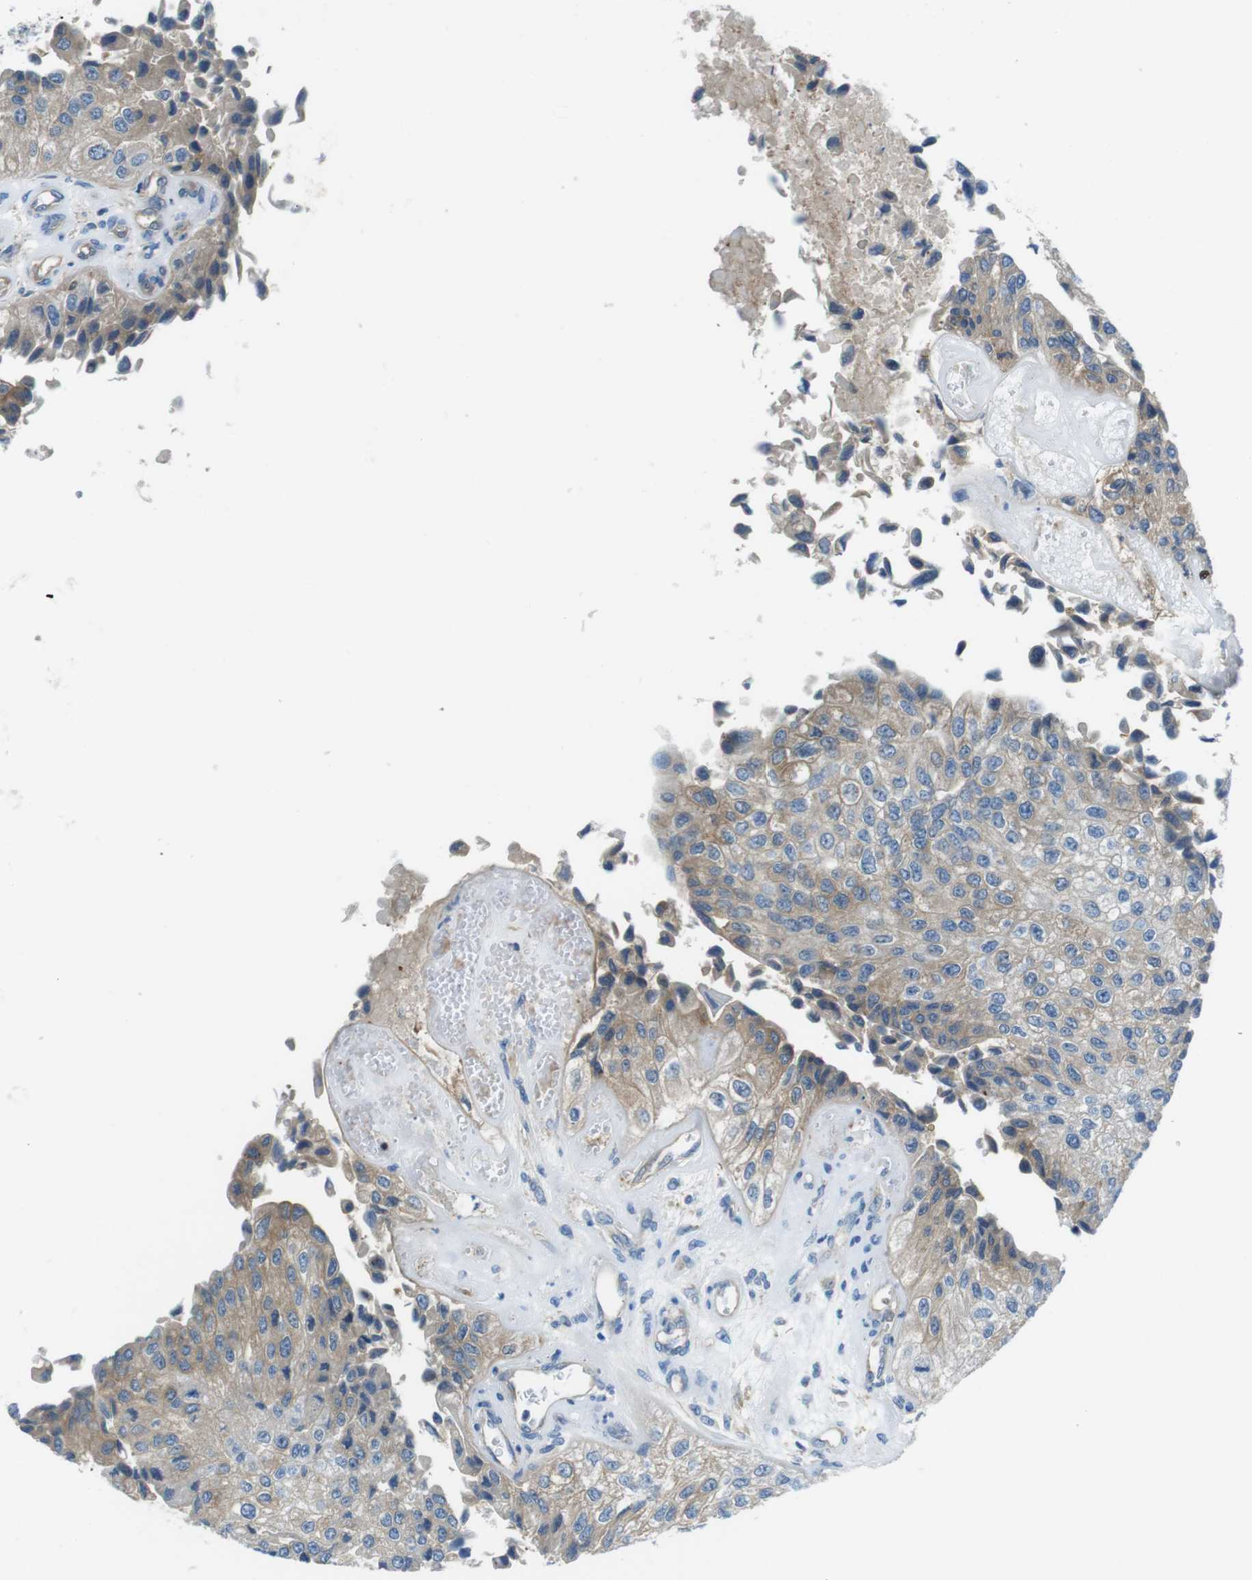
{"staining": {"intensity": "weak", "quantity": "25%-75%", "location": "cytoplasmic/membranous"}, "tissue": "urothelial cancer", "cell_type": "Tumor cells", "image_type": "cancer", "snomed": [{"axis": "morphology", "description": "Urothelial carcinoma, High grade"}, {"axis": "topography", "description": "Kidney"}, {"axis": "topography", "description": "Urinary bladder"}], "caption": "Urothelial cancer tissue demonstrates weak cytoplasmic/membranous staining in about 25%-75% of tumor cells (Brightfield microscopy of DAB IHC at high magnification).", "gene": "TES", "patient": {"sex": "male", "age": 77}}